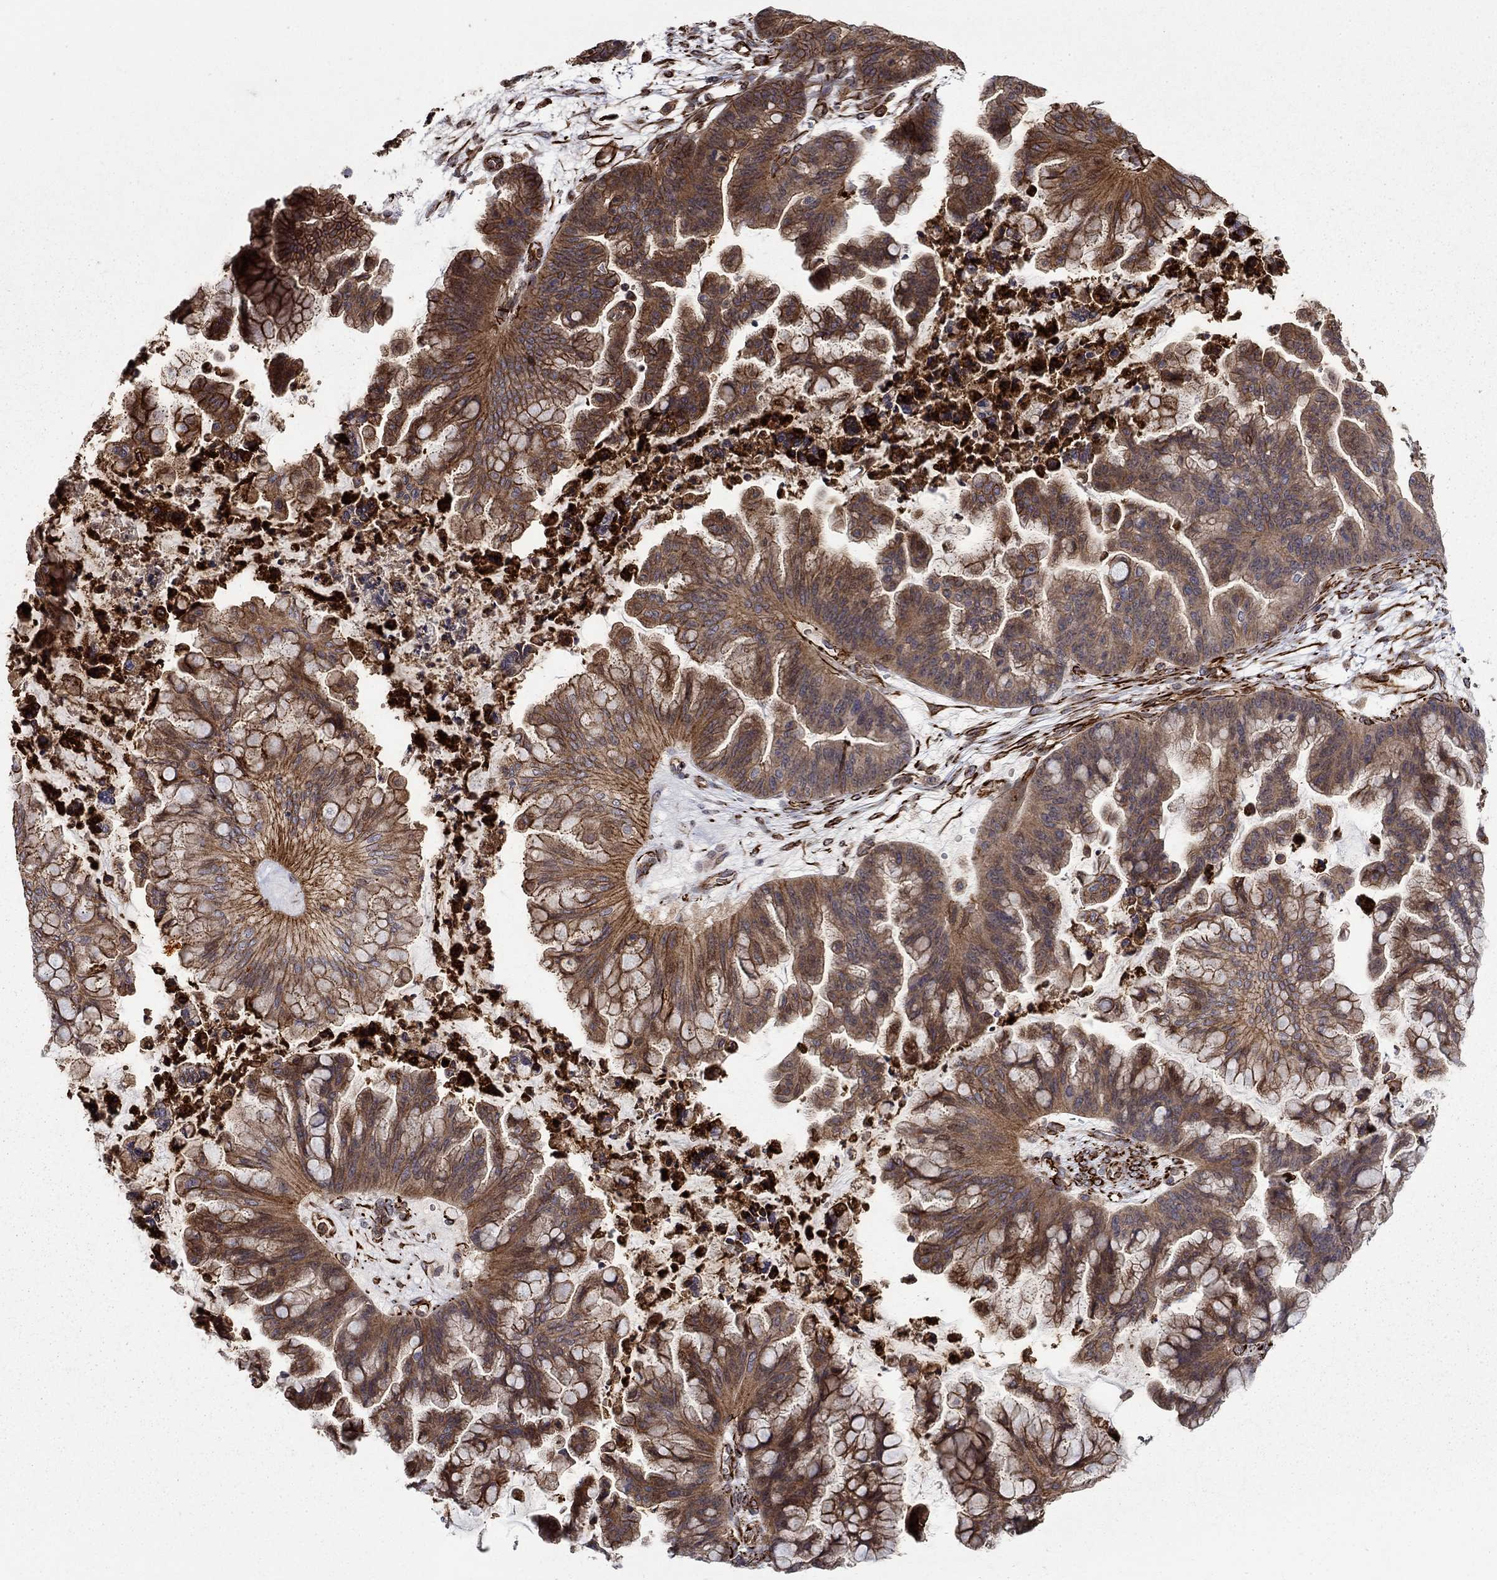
{"staining": {"intensity": "moderate", "quantity": ">75%", "location": "cytoplasmic/membranous"}, "tissue": "ovarian cancer", "cell_type": "Tumor cells", "image_type": "cancer", "snomed": [{"axis": "morphology", "description": "Cystadenocarcinoma, mucinous, NOS"}, {"axis": "topography", "description": "Ovary"}], "caption": "Ovarian cancer (mucinous cystadenocarcinoma) tissue shows moderate cytoplasmic/membranous staining in about >75% of tumor cells, visualized by immunohistochemistry.", "gene": "ADM", "patient": {"sex": "female", "age": 67}}